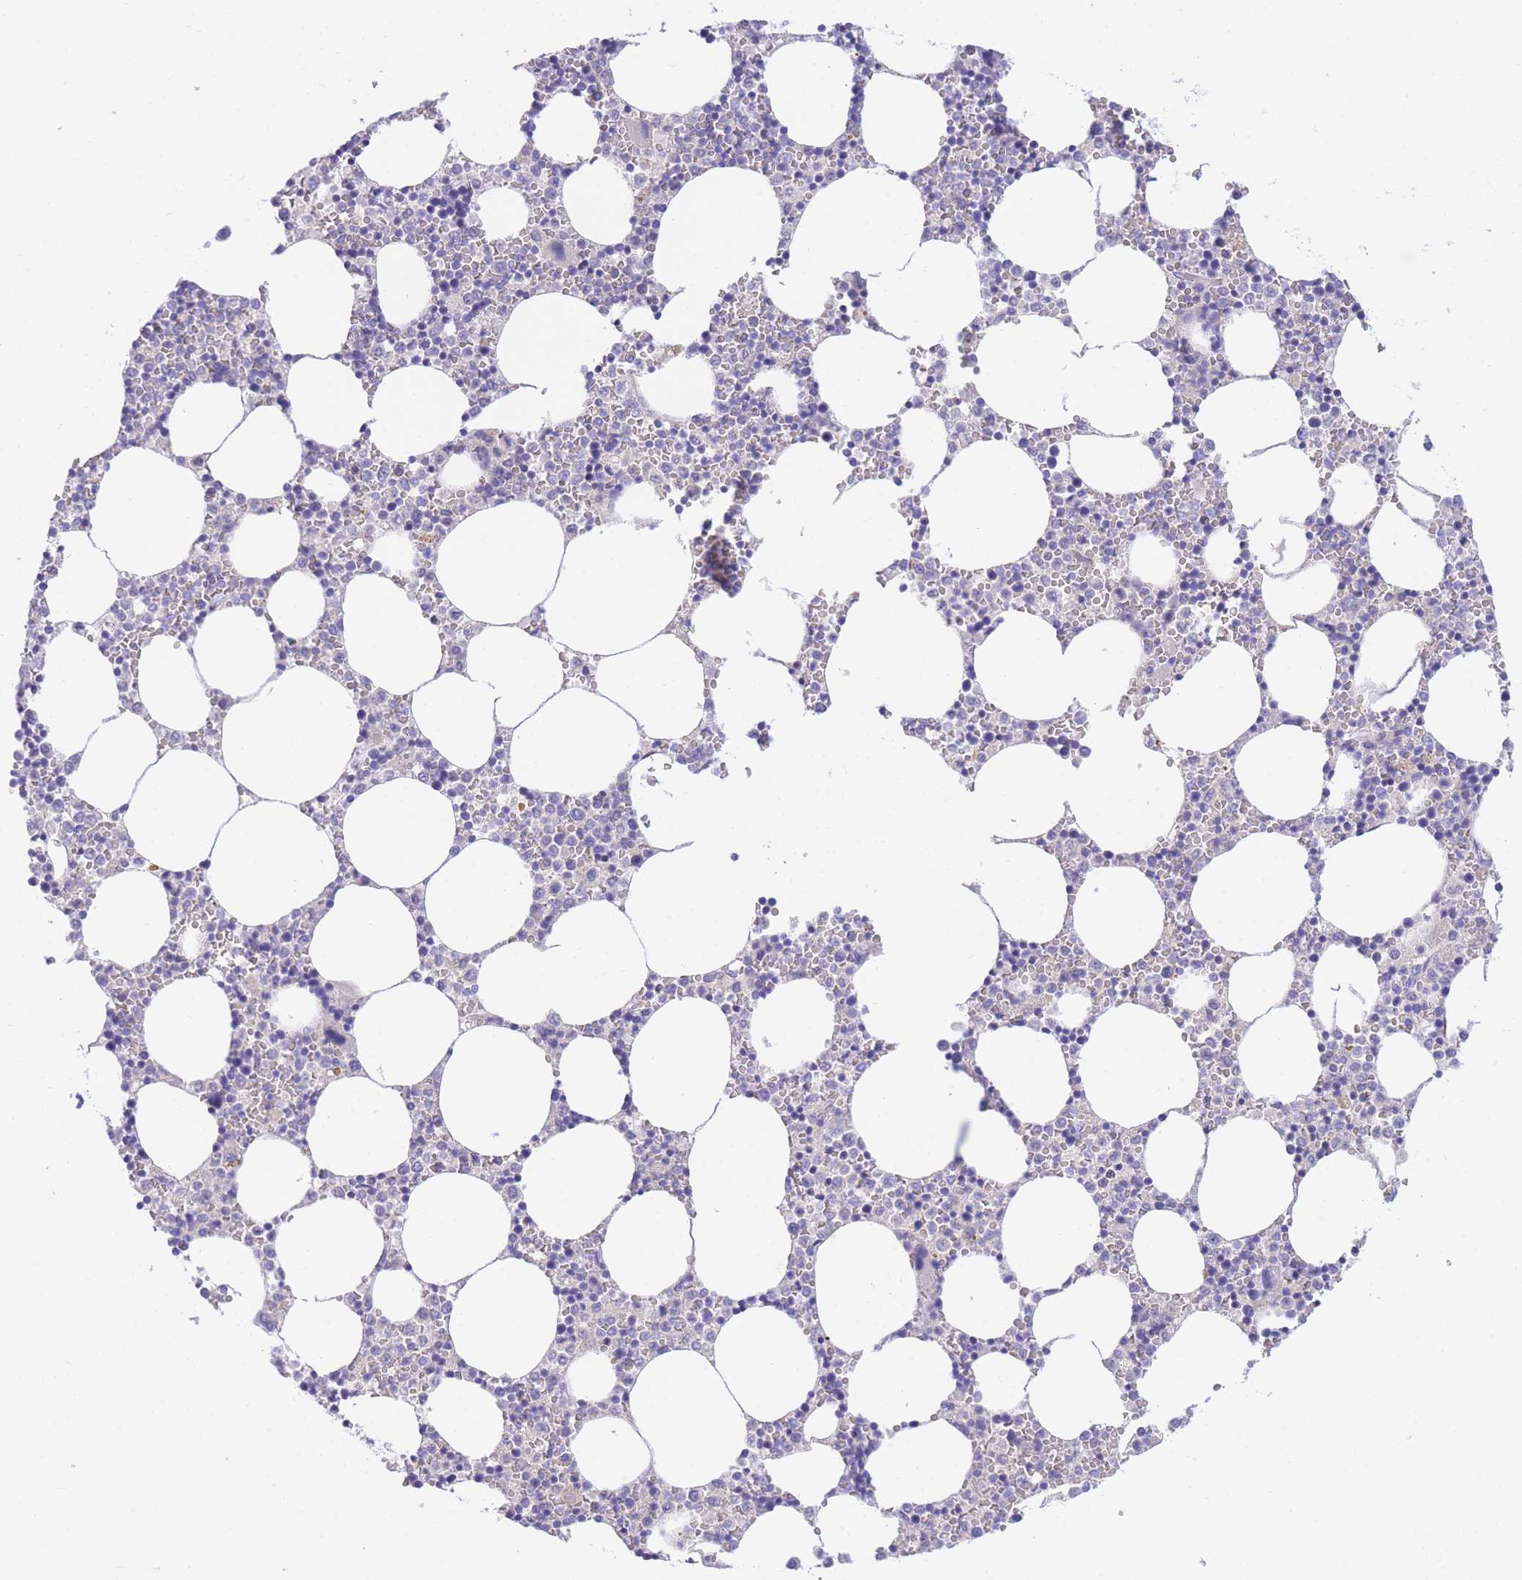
{"staining": {"intensity": "negative", "quantity": "none", "location": "none"}, "tissue": "bone marrow", "cell_type": "Hematopoietic cells", "image_type": "normal", "snomed": [{"axis": "morphology", "description": "Normal tissue, NOS"}, {"axis": "topography", "description": "Bone marrow"}], "caption": "The histopathology image shows no significant positivity in hematopoietic cells of bone marrow. (Stains: DAB (3,3'-diaminobenzidine) immunohistochemistry (IHC) with hematoxylin counter stain, Microscopy: brightfield microscopy at high magnification).", "gene": "PCDHB3", "patient": {"sex": "female", "age": 64}}